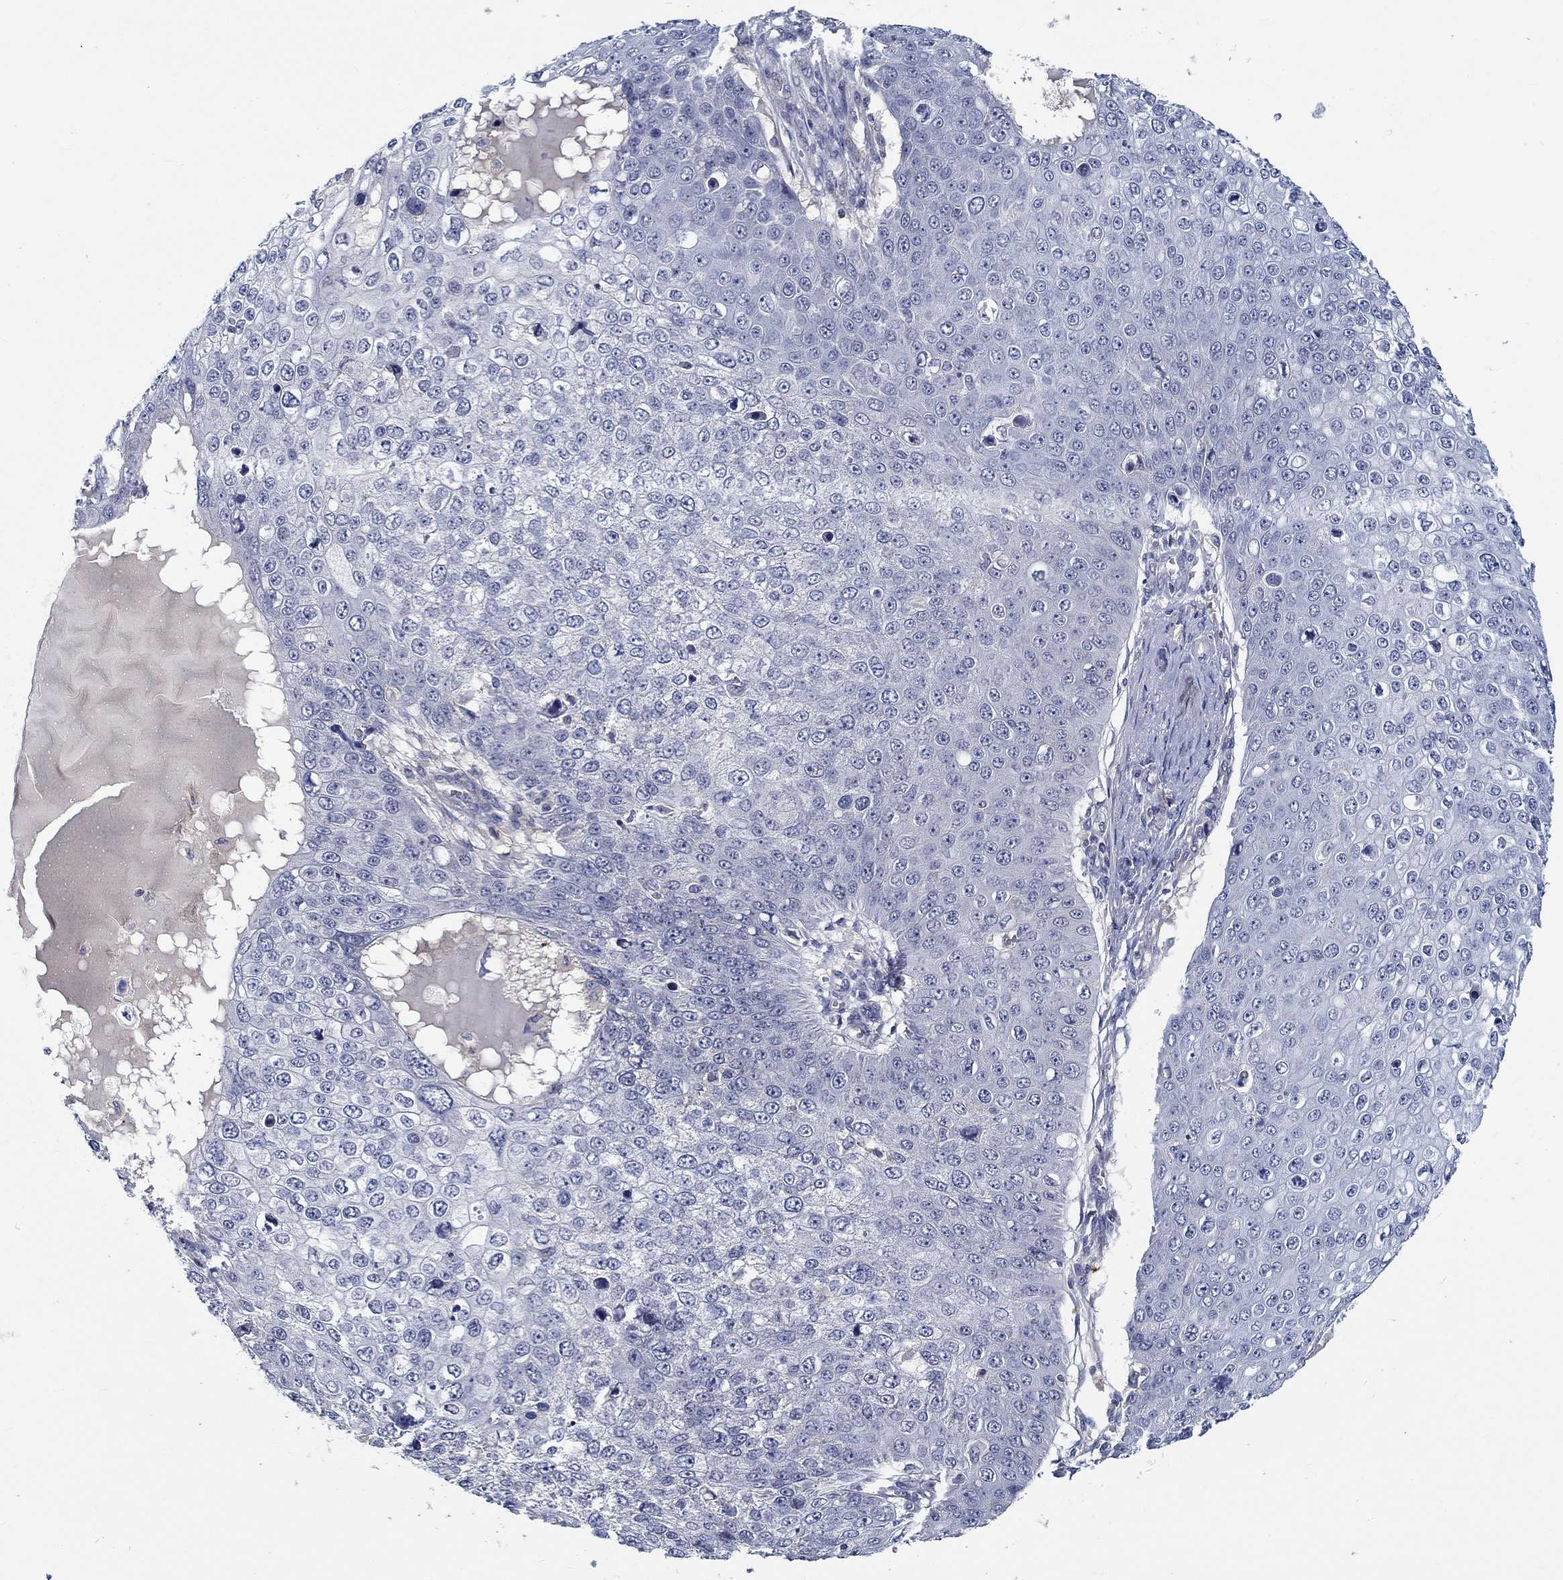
{"staining": {"intensity": "negative", "quantity": "none", "location": "none"}, "tissue": "skin cancer", "cell_type": "Tumor cells", "image_type": "cancer", "snomed": [{"axis": "morphology", "description": "Squamous cell carcinoma, NOS"}, {"axis": "topography", "description": "Skin"}], "caption": "DAB (3,3'-diaminobenzidine) immunohistochemical staining of human skin cancer shows no significant staining in tumor cells.", "gene": "MYBPC1", "patient": {"sex": "male", "age": 71}}